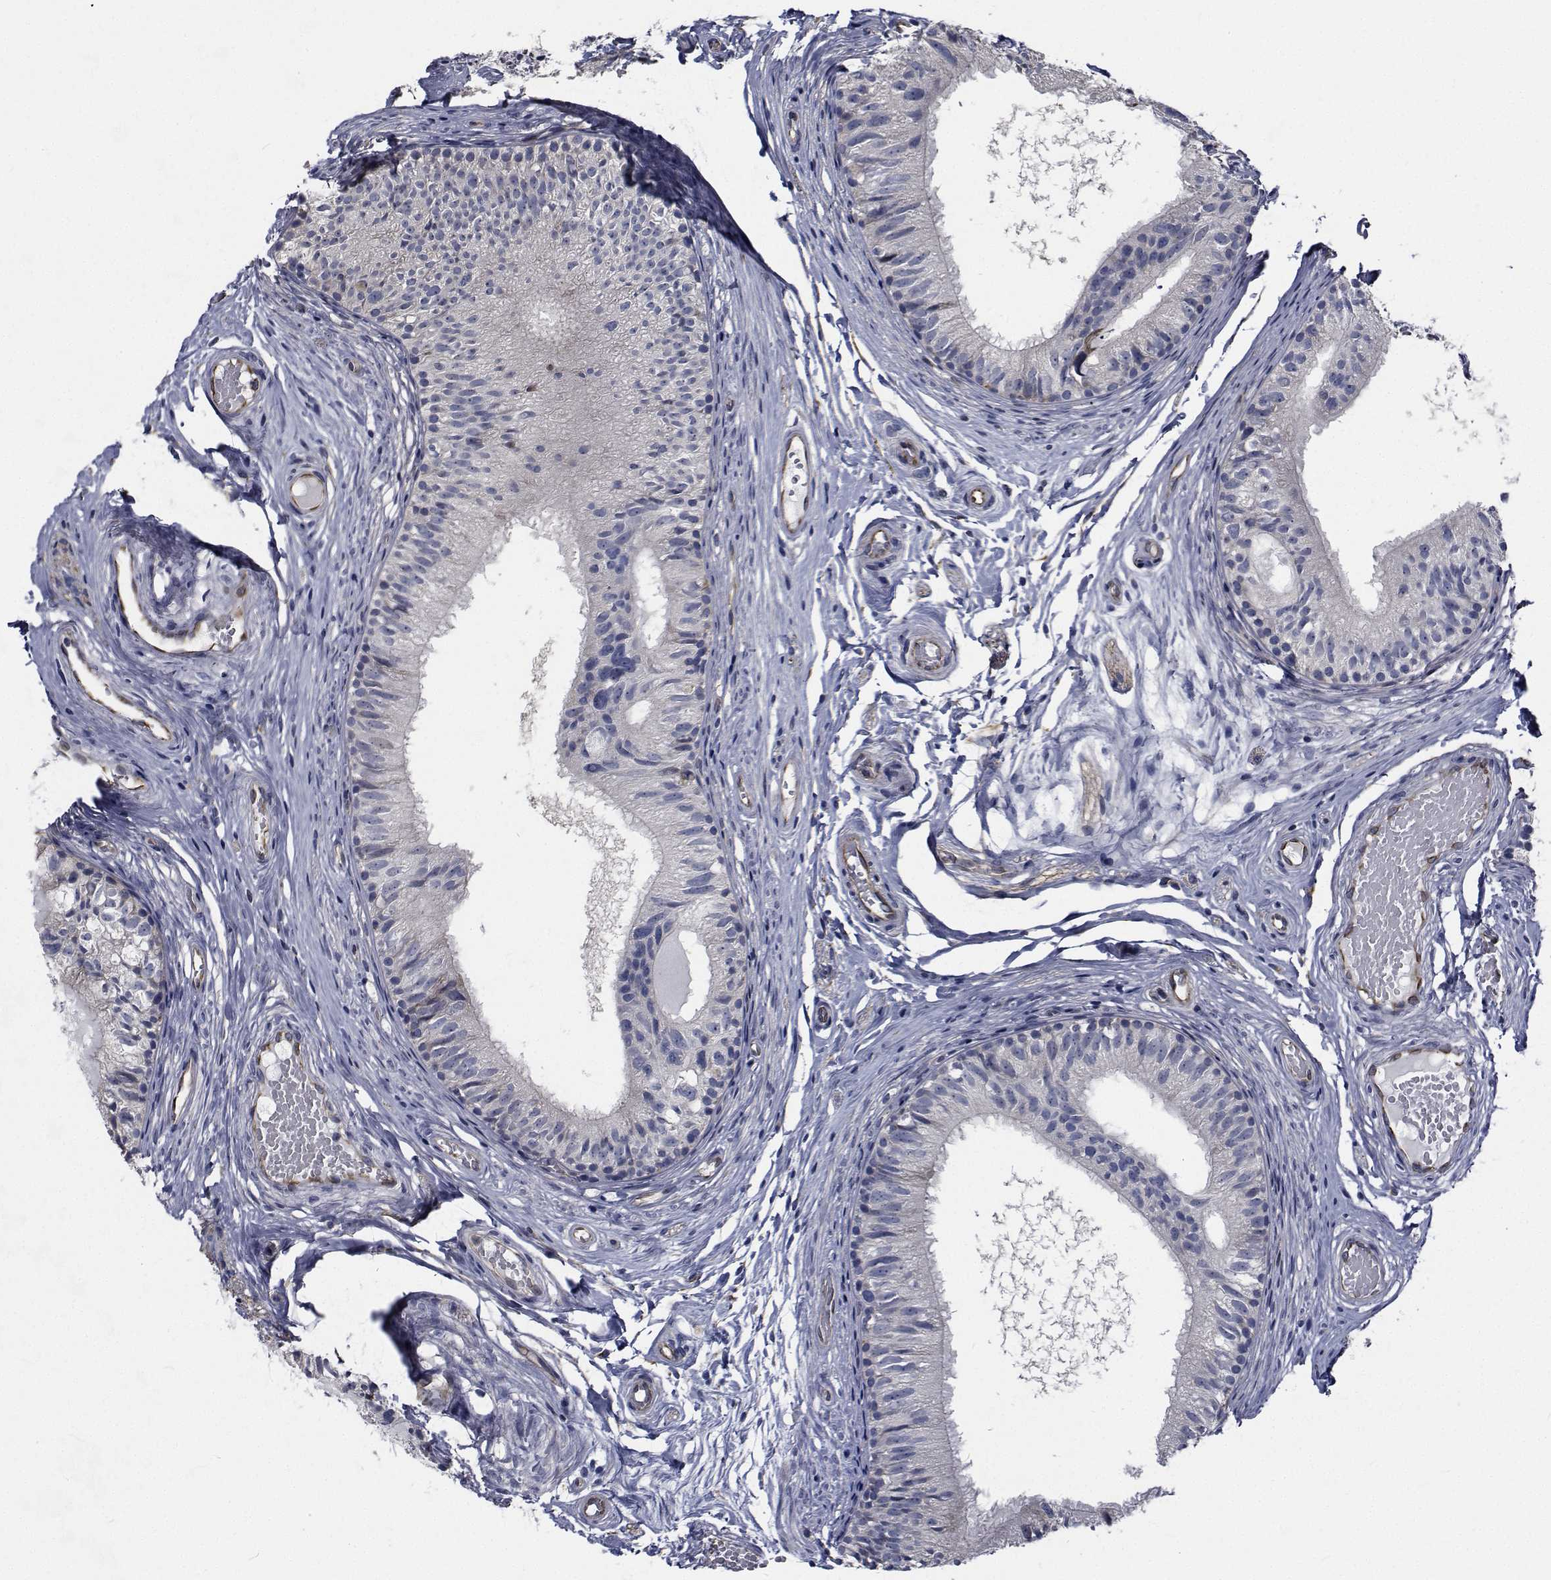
{"staining": {"intensity": "negative", "quantity": "none", "location": "none"}, "tissue": "epididymis", "cell_type": "Glandular cells", "image_type": "normal", "snomed": [{"axis": "morphology", "description": "Normal tissue, NOS"}, {"axis": "topography", "description": "Epididymis"}], "caption": "Human epididymis stained for a protein using immunohistochemistry exhibits no expression in glandular cells.", "gene": "TTBK1", "patient": {"sex": "male", "age": 29}}